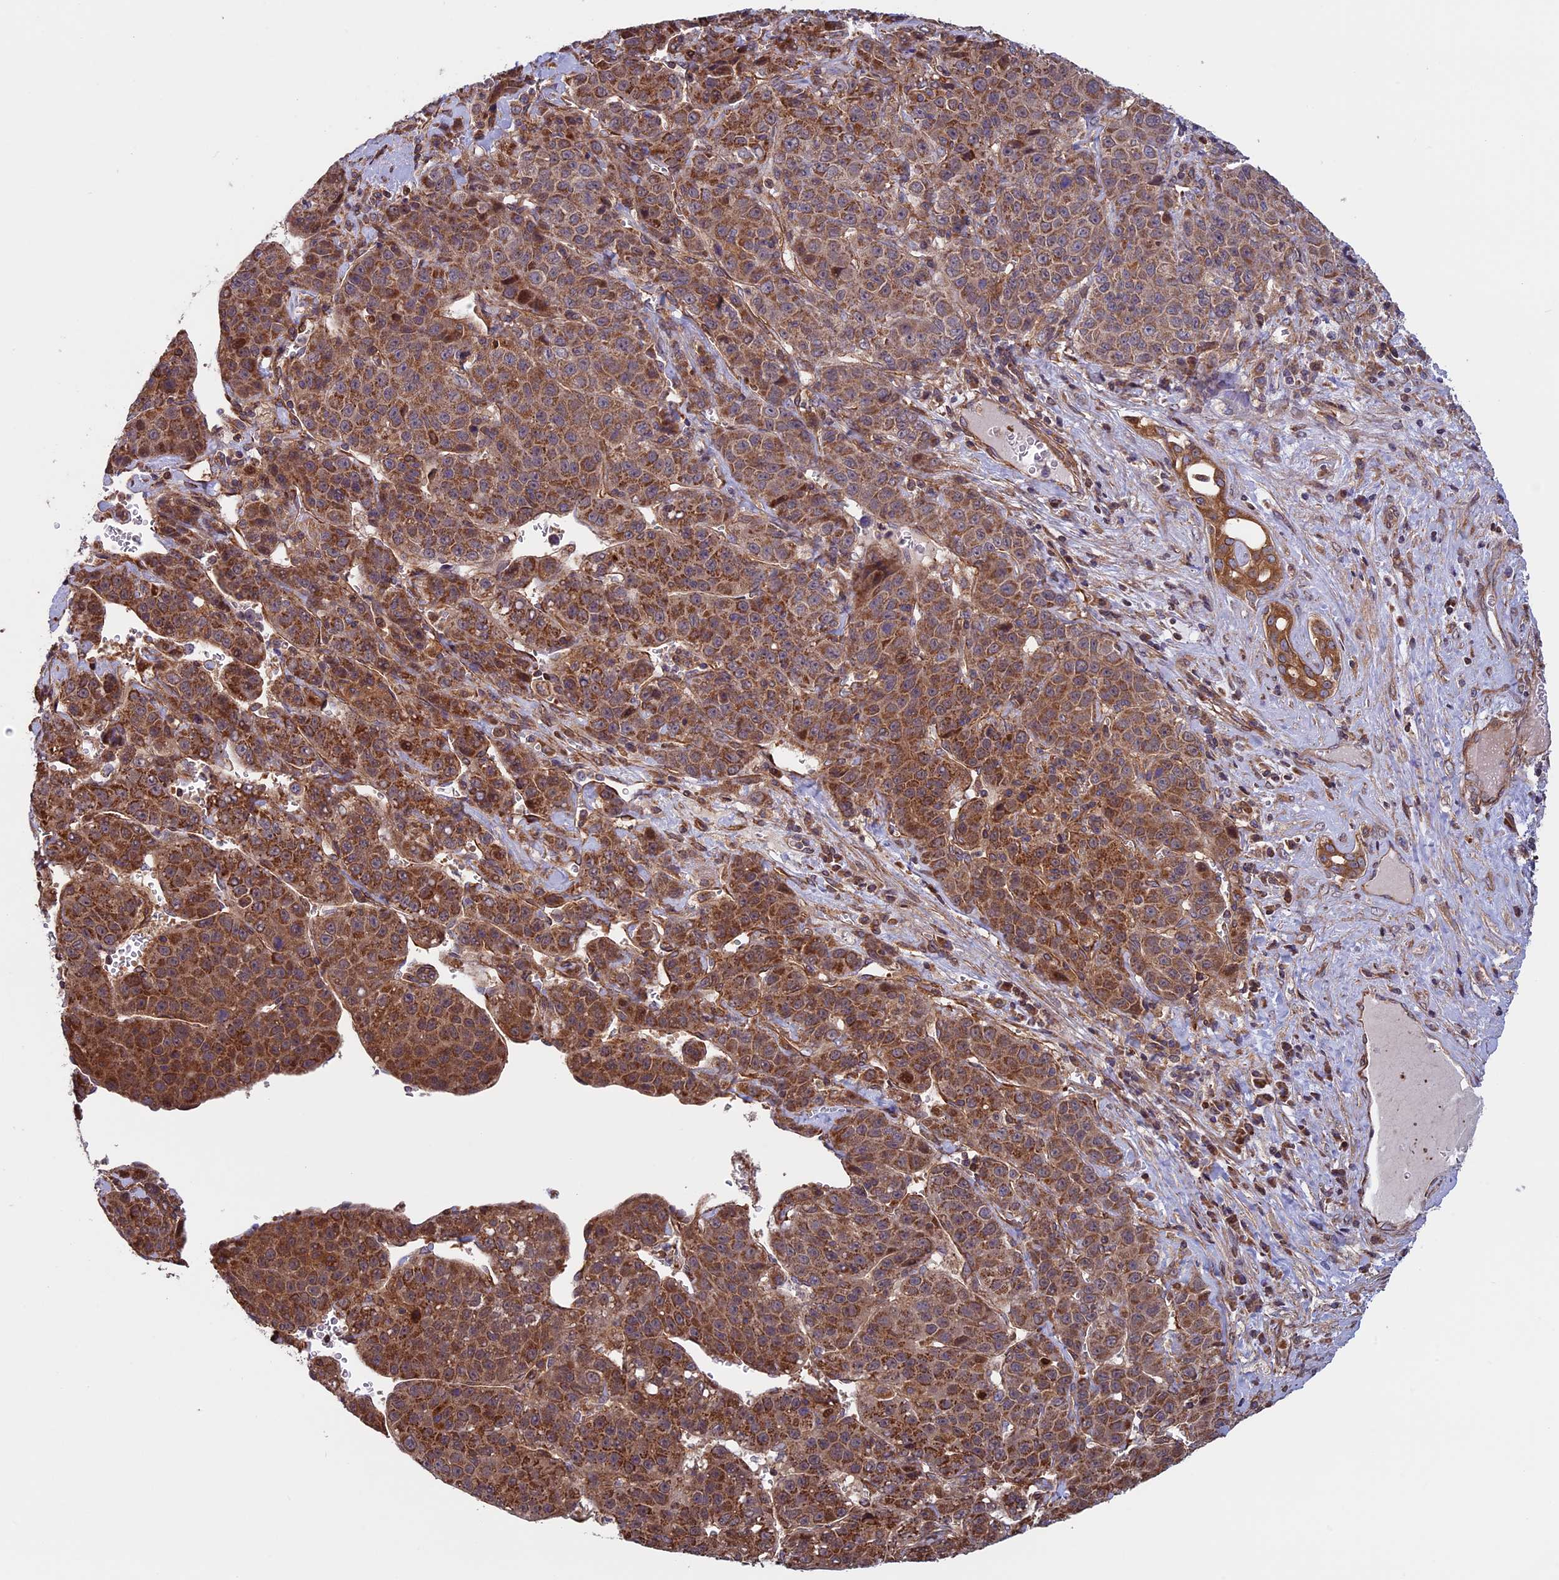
{"staining": {"intensity": "strong", "quantity": ">75%", "location": "cytoplasmic/membranous"}, "tissue": "liver cancer", "cell_type": "Tumor cells", "image_type": "cancer", "snomed": [{"axis": "morphology", "description": "Carcinoma, Hepatocellular, NOS"}, {"axis": "topography", "description": "Liver"}], "caption": "IHC (DAB) staining of liver cancer (hepatocellular carcinoma) reveals strong cytoplasmic/membranous protein expression in about >75% of tumor cells.", "gene": "CCDC8", "patient": {"sex": "female", "age": 53}}